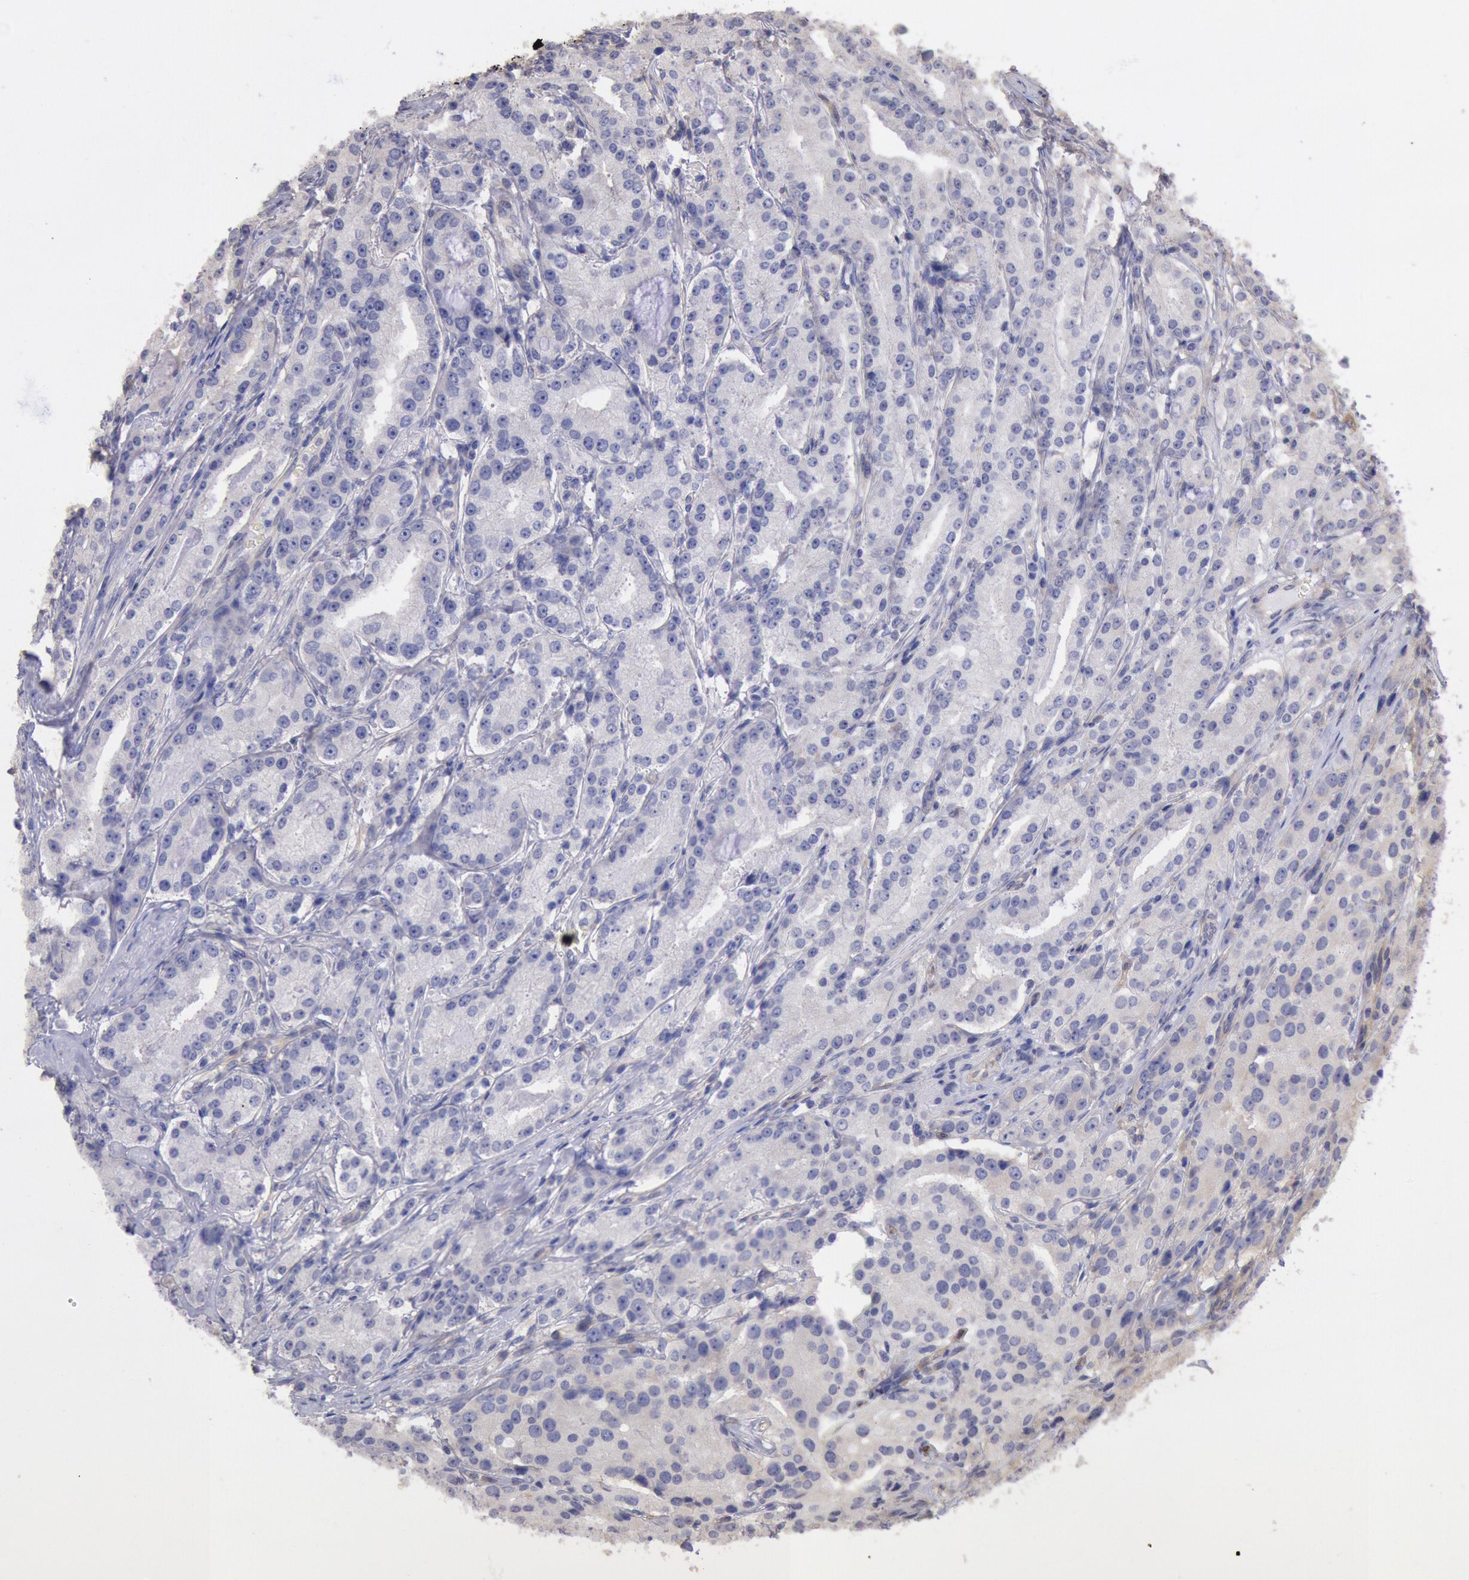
{"staining": {"intensity": "negative", "quantity": "none", "location": "none"}, "tissue": "prostate cancer", "cell_type": "Tumor cells", "image_type": "cancer", "snomed": [{"axis": "morphology", "description": "Adenocarcinoma, Medium grade"}, {"axis": "topography", "description": "Prostate"}], "caption": "Immunohistochemical staining of human prostate cancer shows no significant staining in tumor cells. The staining is performed using DAB (3,3'-diaminobenzidine) brown chromogen with nuclei counter-stained in using hematoxylin.", "gene": "DRG1", "patient": {"sex": "male", "age": 72}}